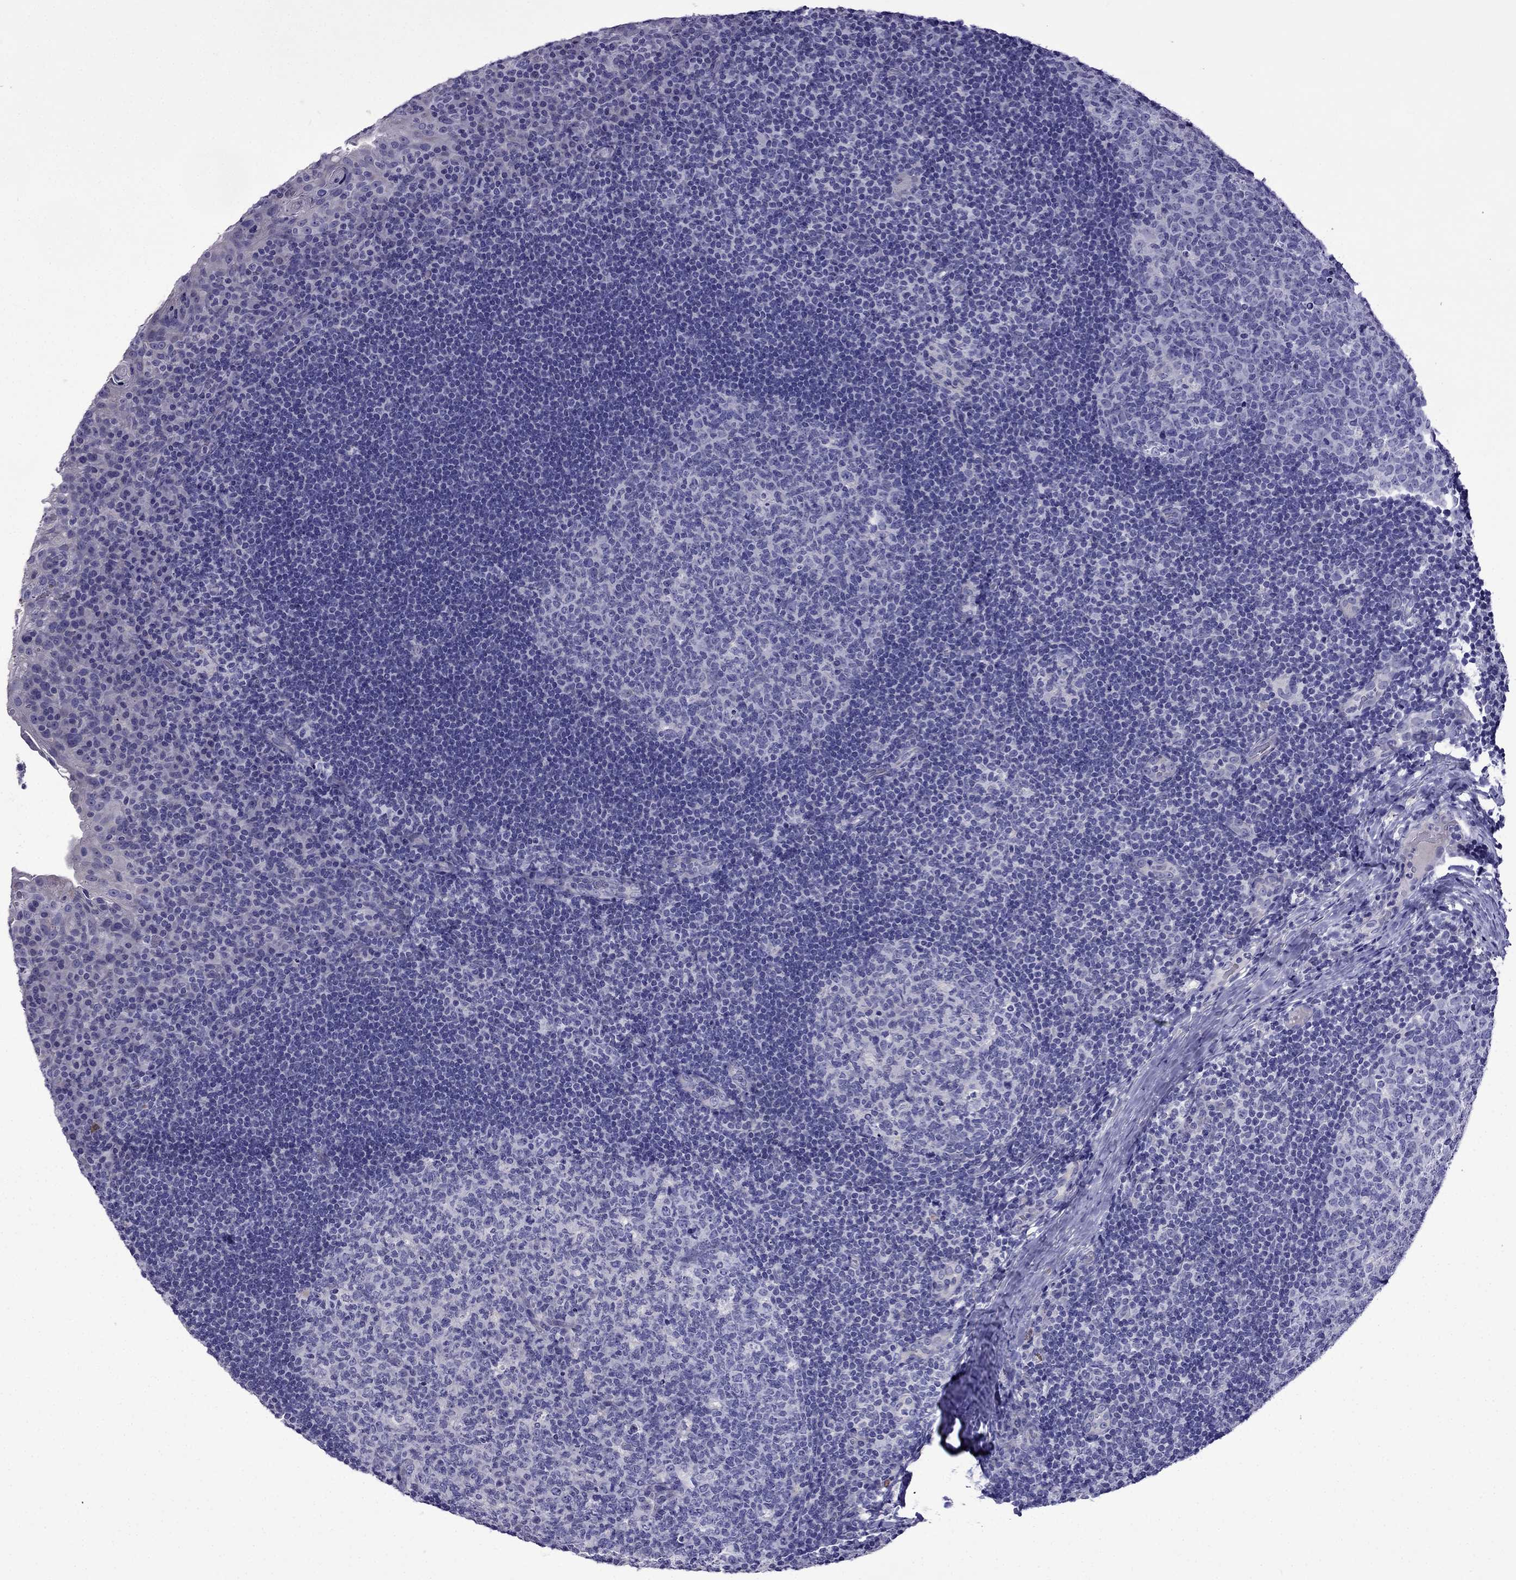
{"staining": {"intensity": "negative", "quantity": "none", "location": "none"}, "tissue": "tonsil", "cell_type": "Germinal center cells", "image_type": "normal", "snomed": [{"axis": "morphology", "description": "Normal tissue, NOS"}, {"axis": "topography", "description": "Tonsil"}], "caption": "A high-resolution image shows IHC staining of benign tonsil, which shows no significant positivity in germinal center cells. (Stains: DAB IHC with hematoxylin counter stain, Microscopy: brightfield microscopy at high magnification).", "gene": "TDRD1", "patient": {"sex": "male", "age": 17}}